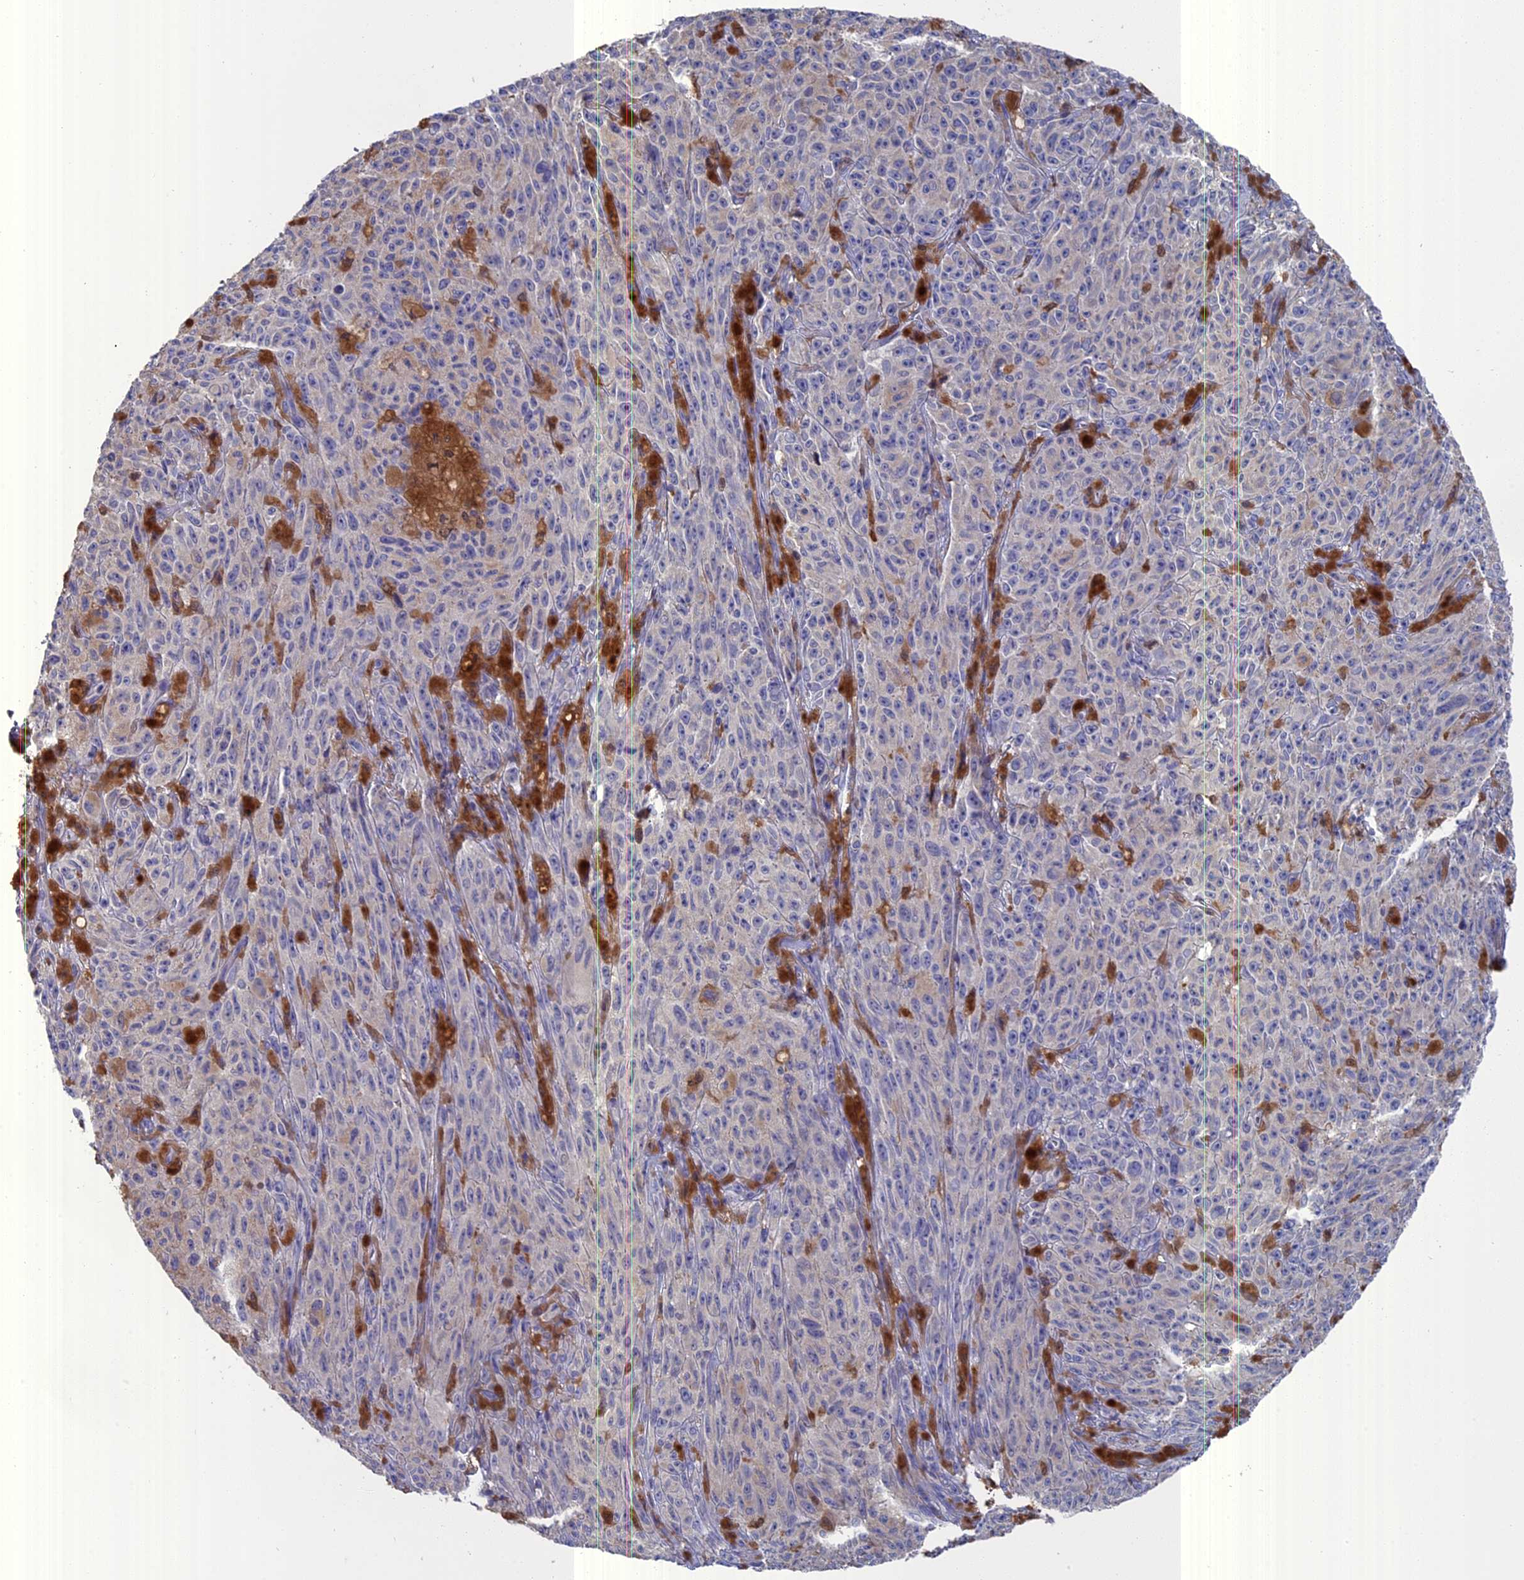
{"staining": {"intensity": "negative", "quantity": "none", "location": "none"}, "tissue": "melanoma", "cell_type": "Tumor cells", "image_type": "cancer", "snomed": [{"axis": "morphology", "description": "Malignant melanoma, NOS"}, {"axis": "topography", "description": "Skin"}], "caption": "IHC of melanoma shows no expression in tumor cells. (Immunohistochemistry (ihc), brightfield microscopy, high magnification).", "gene": "NCF4", "patient": {"sex": "female", "age": 82}}